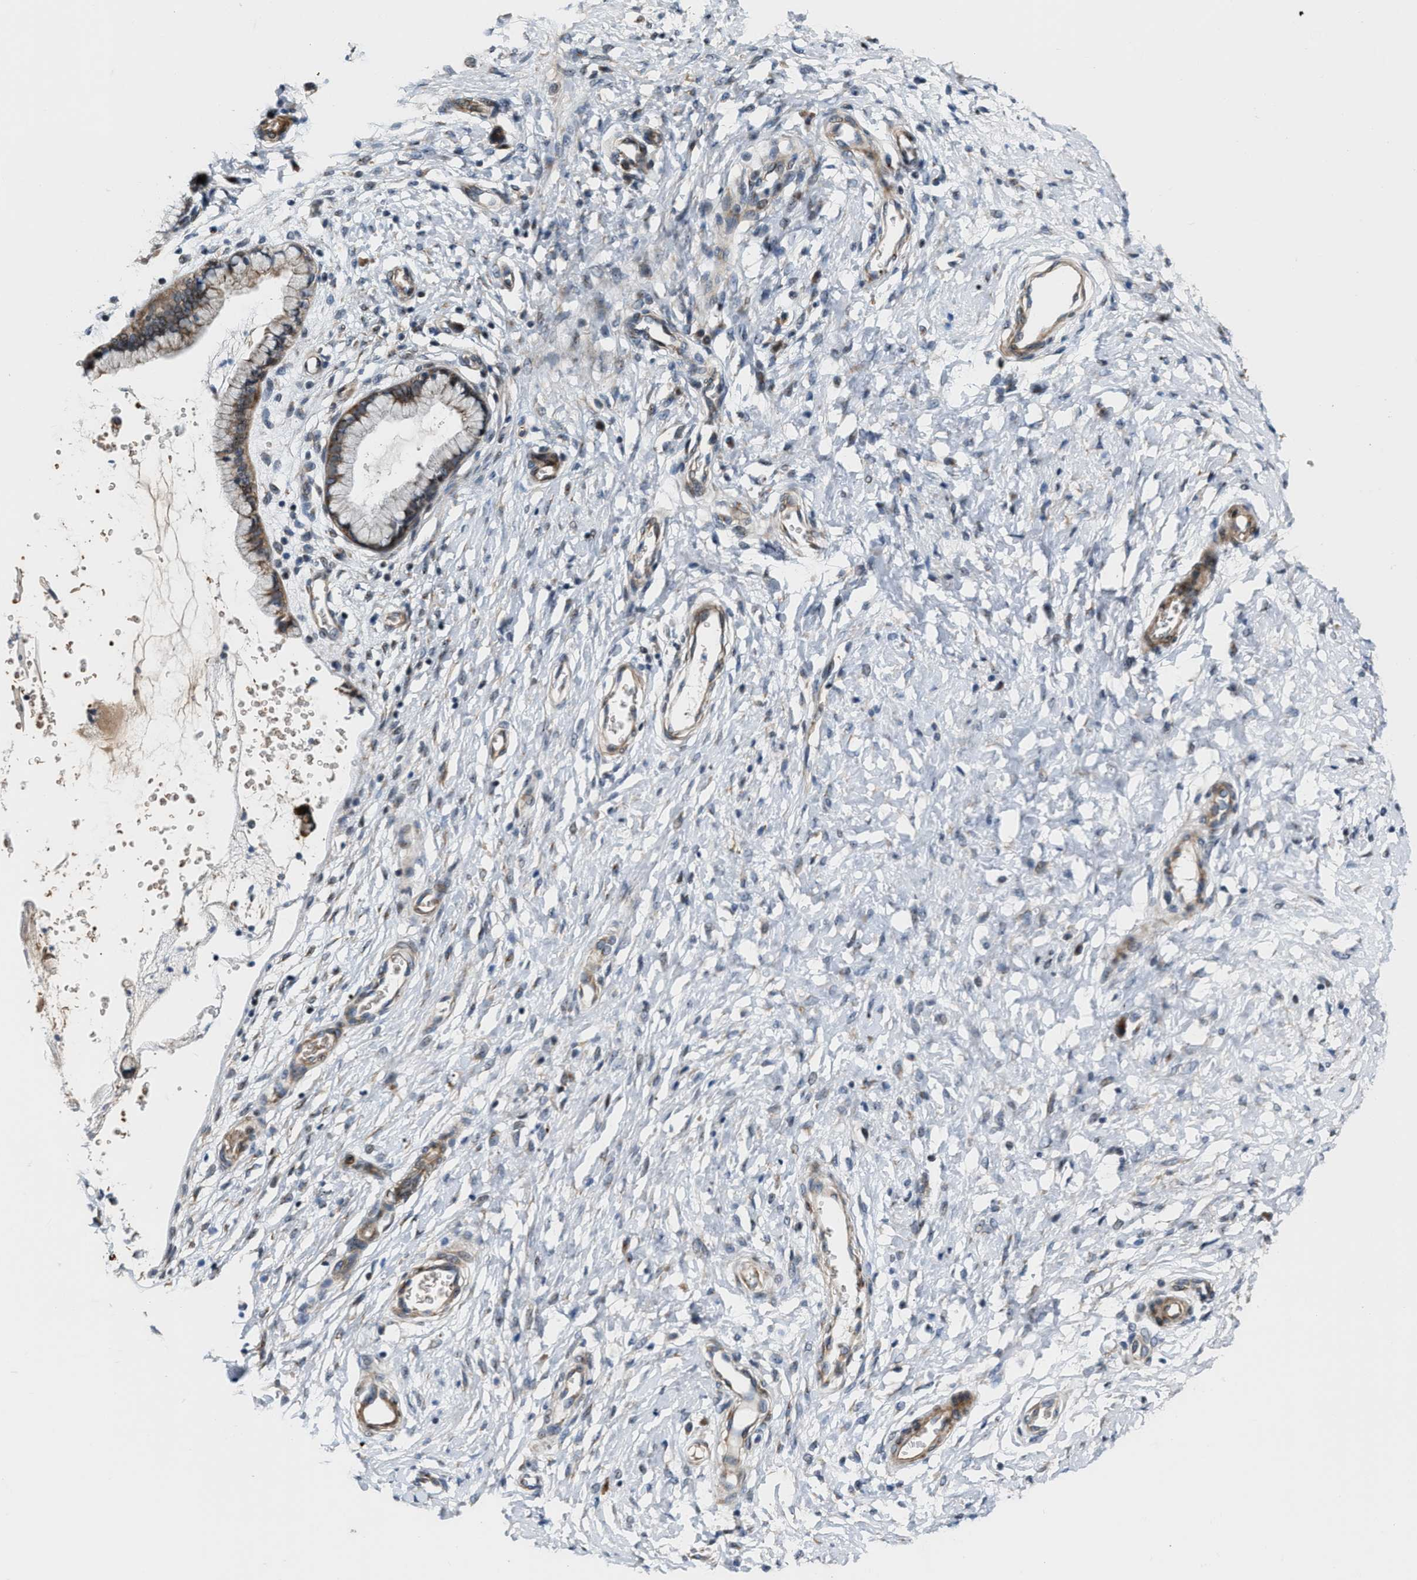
{"staining": {"intensity": "moderate", "quantity": "<25%", "location": "cytoplasmic/membranous"}, "tissue": "cervix", "cell_type": "Glandular cells", "image_type": "normal", "snomed": [{"axis": "morphology", "description": "Normal tissue, NOS"}, {"axis": "topography", "description": "Cervix"}], "caption": "High-magnification brightfield microscopy of unremarkable cervix stained with DAB (3,3'-diaminobenzidine) (brown) and counterstained with hematoxylin (blue). glandular cells exhibit moderate cytoplasmic/membranous expression is appreciated in approximately<25% of cells. The staining was performed using DAB (3,3'-diaminobenzidine), with brown indicating positive protein expression. Nuclei are stained blue with hematoxylin.", "gene": "POLR1F", "patient": {"sex": "female", "age": 55}}